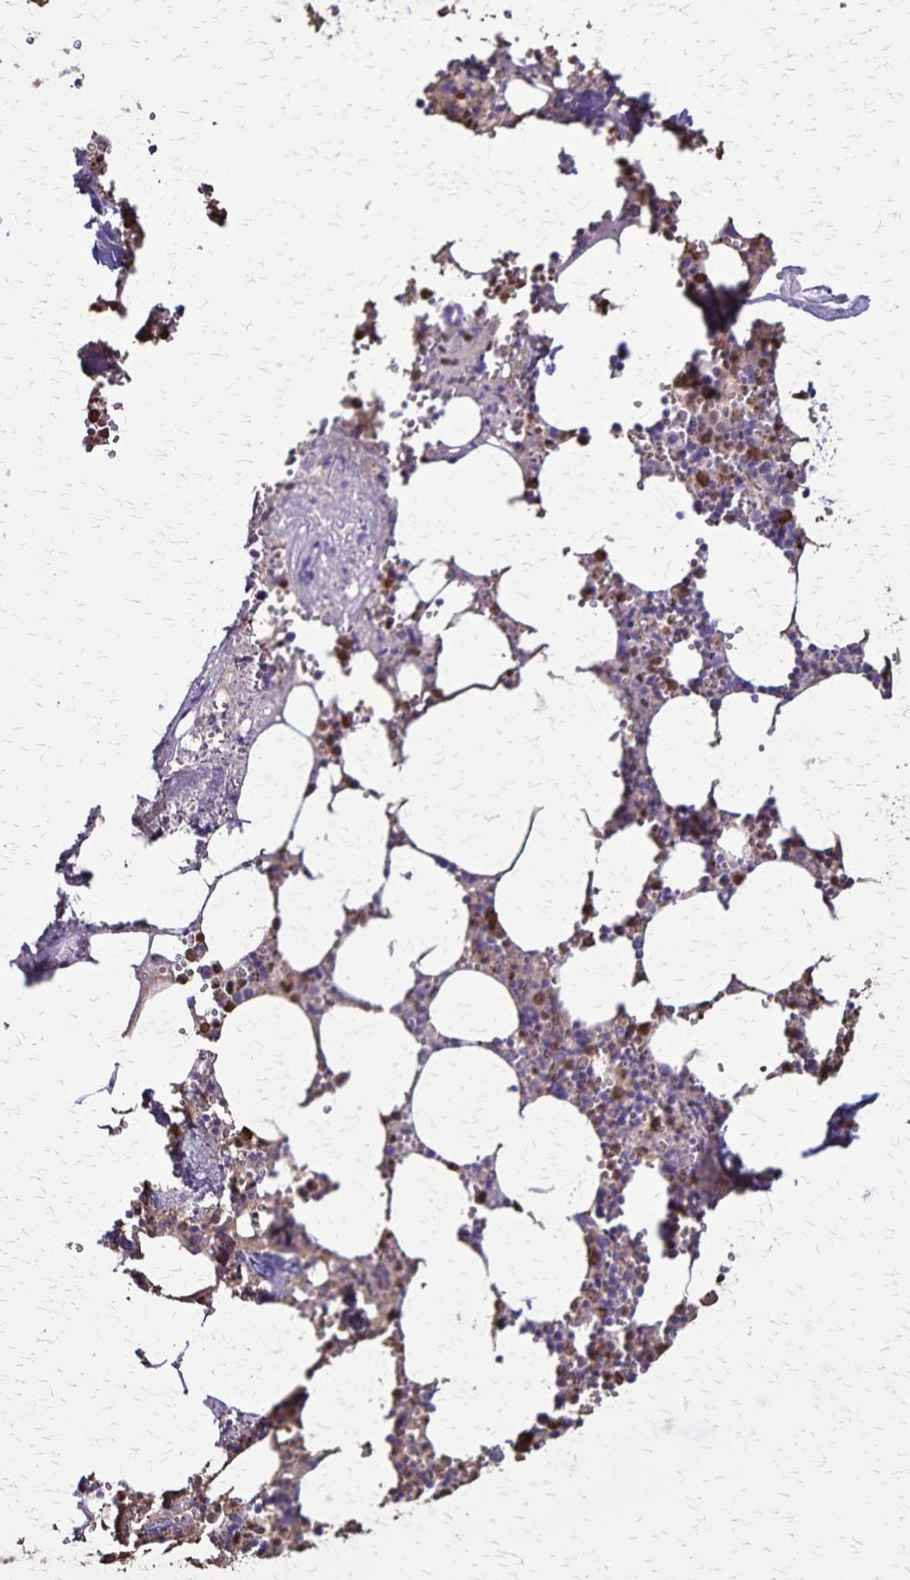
{"staining": {"intensity": "moderate", "quantity": "25%-75%", "location": "cytoplasmic/membranous"}, "tissue": "bone marrow", "cell_type": "Hematopoietic cells", "image_type": "normal", "snomed": [{"axis": "morphology", "description": "Normal tissue, NOS"}, {"axis": "topography", "description": "Bone marrow"}], "caption": "Approximately 25%-75% of hematopoietic cells in unremarkable bone marrow show moderate cytoplasmic/membranous protein expression as visualized by brown immunohistochemical staining.", "gene": "ULBP3", "patient": {"sex": "male", "age": 54}}